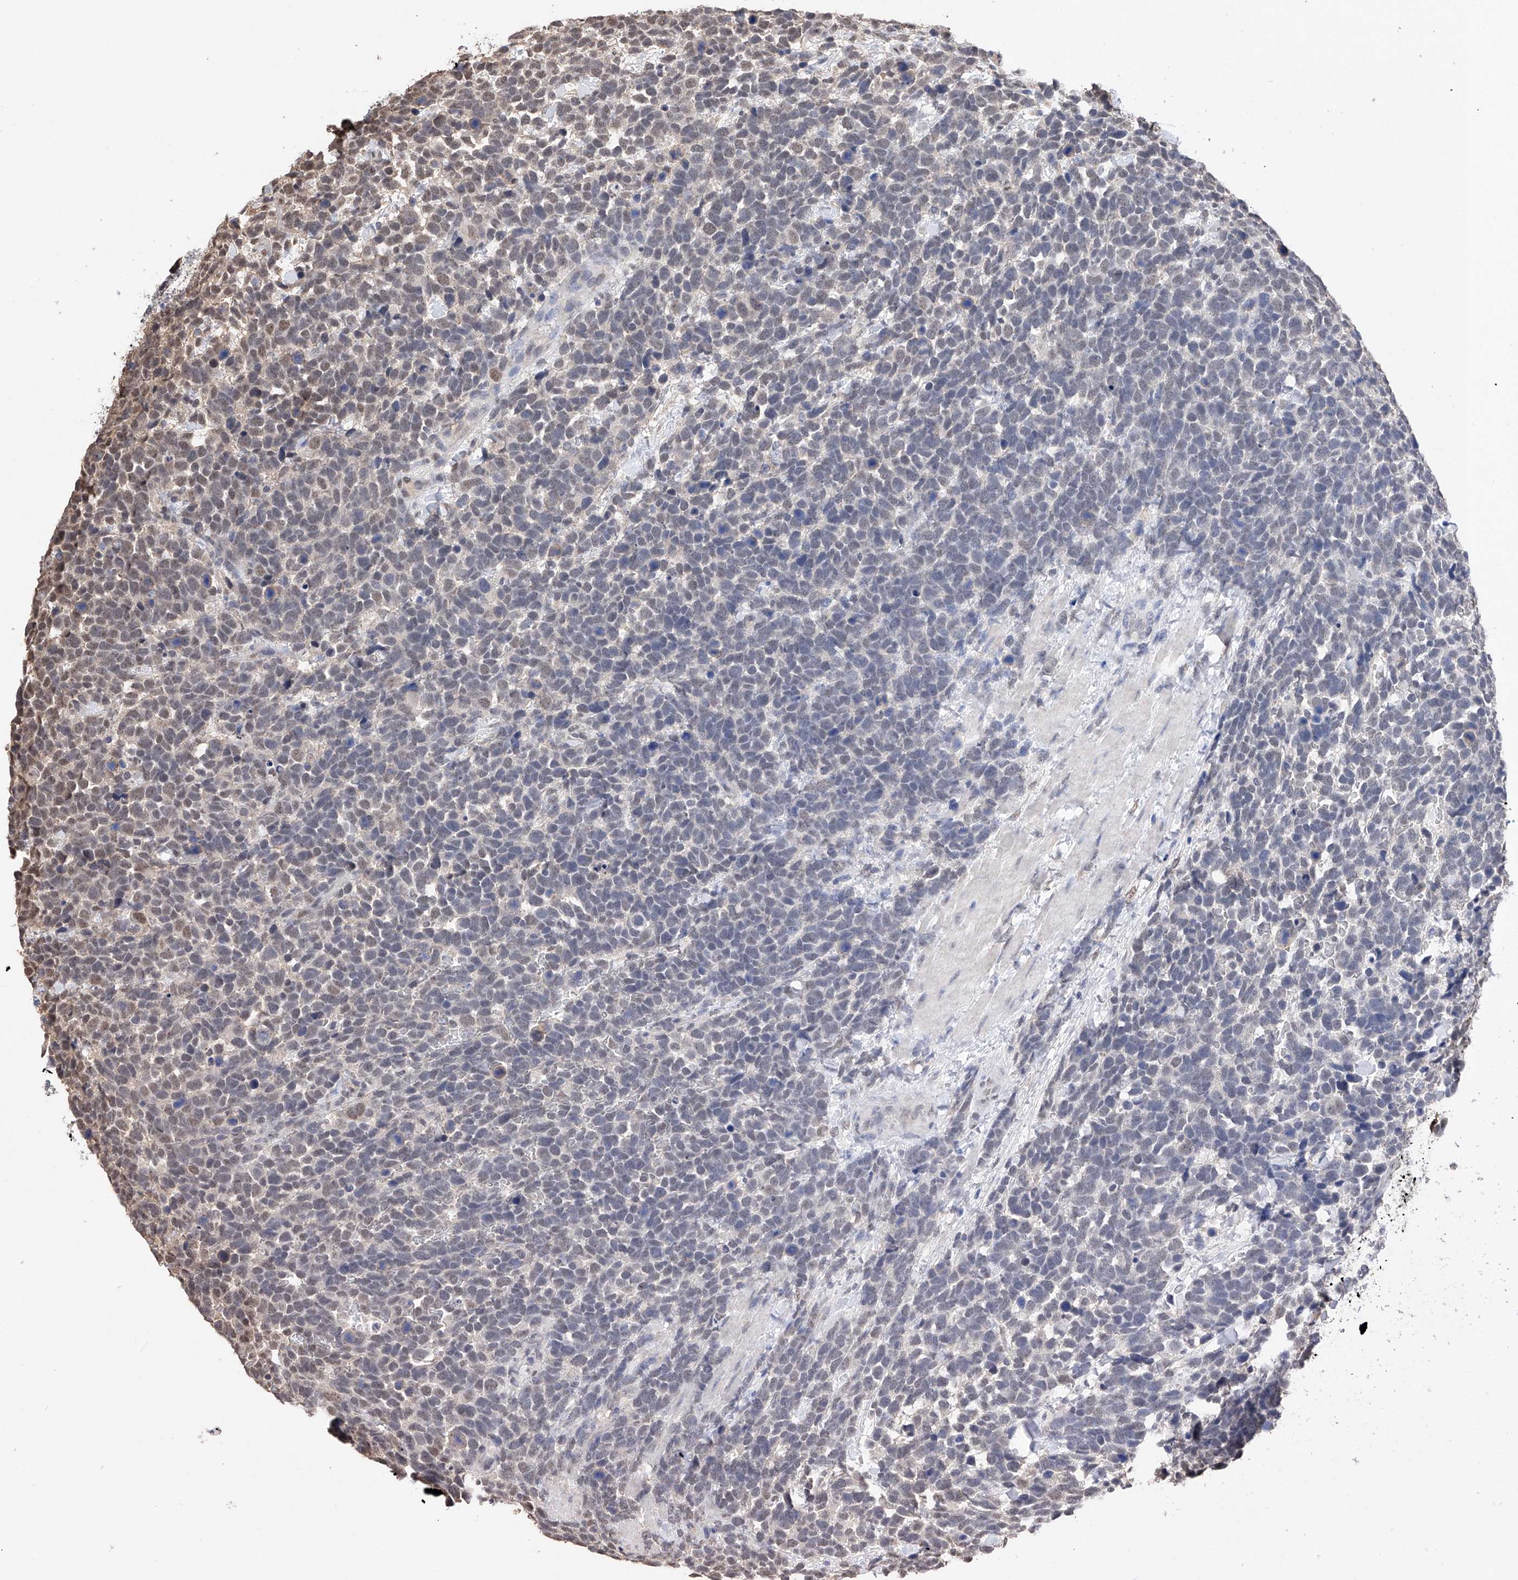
{"staining": {"intensity": "weak", "quantity": "<25%", "location": "nuclear"}, "tissue": "urothelial cancer", "cell_type": "Tumor cells", "image_type": "cancer", "snomed": [{"axis": "morphology", "description": "Urothelial carcinoma, High grade"}, {"axis": "topography", "description": "Urinary bladder"}], "caption": "Immunohistochemistry of high-grade urothelial carcinoma exhibits no staining in tumor cells.", "gene": "DMAP1", "patient": {"sex": "female", "age": 82}}